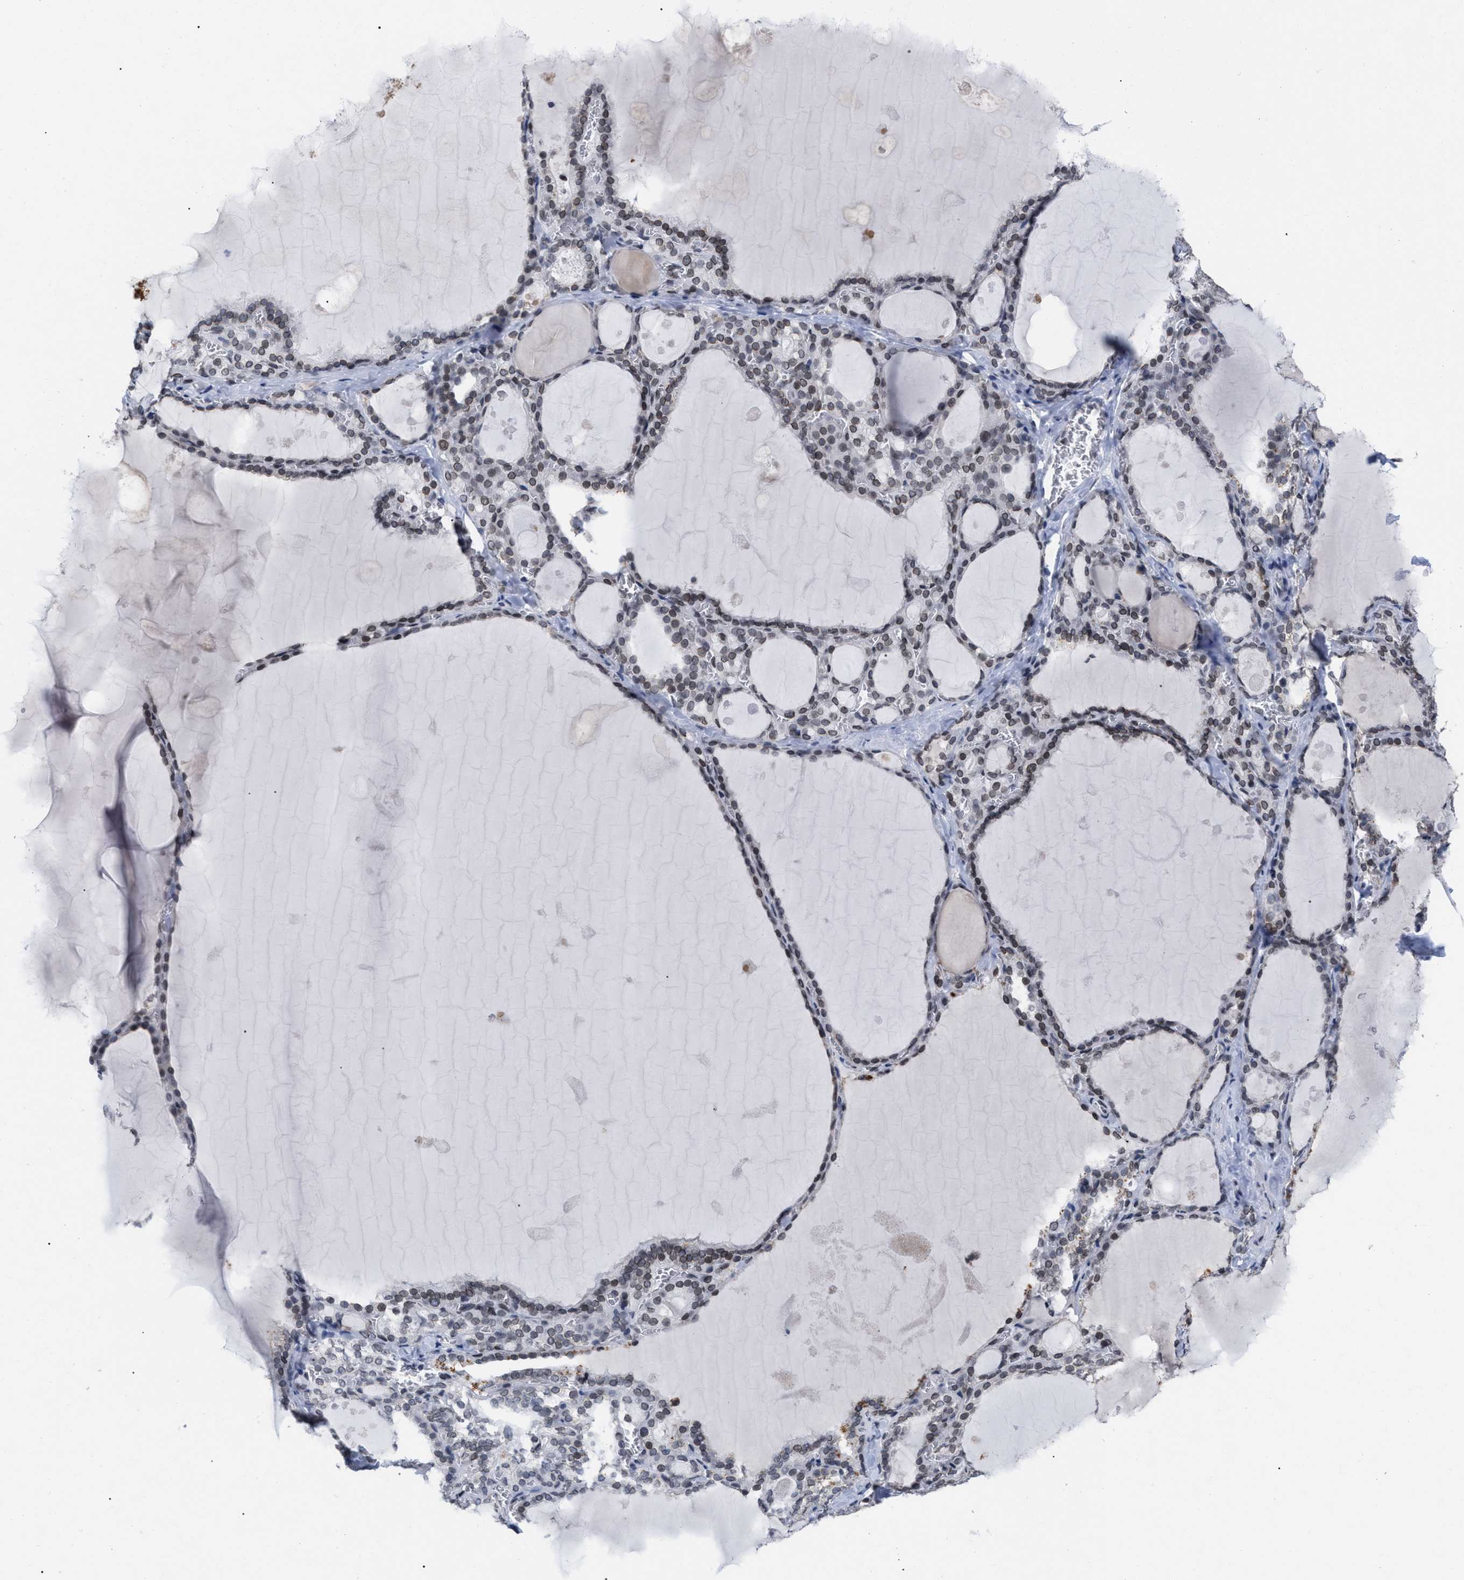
{"staining": {"intensity": "moderate", "quantity": "25%-75%", "location": "cytoplasmic/membranous,nuclear"}, "tissue": "thyroid gland", "cell_type": "Glandular cells", "image_type": "normal", "snomed": [{"axis": "morphology", "description": "Normal tissue, NOS"}, {"axis": "topography", "description": "Thyroid gland"}], "caption": "Immunohistochemistry (IHC) (DAB (3,3'-diaminobenzidine)) staining of unremarkable thyroid gland reveals moderate cytoplasmic/membranous,nuclear protein positivity in approximately 25%-75% of glandular cells.", "gene": "TPR", "patient": {"sex": "male", "age": 56}}